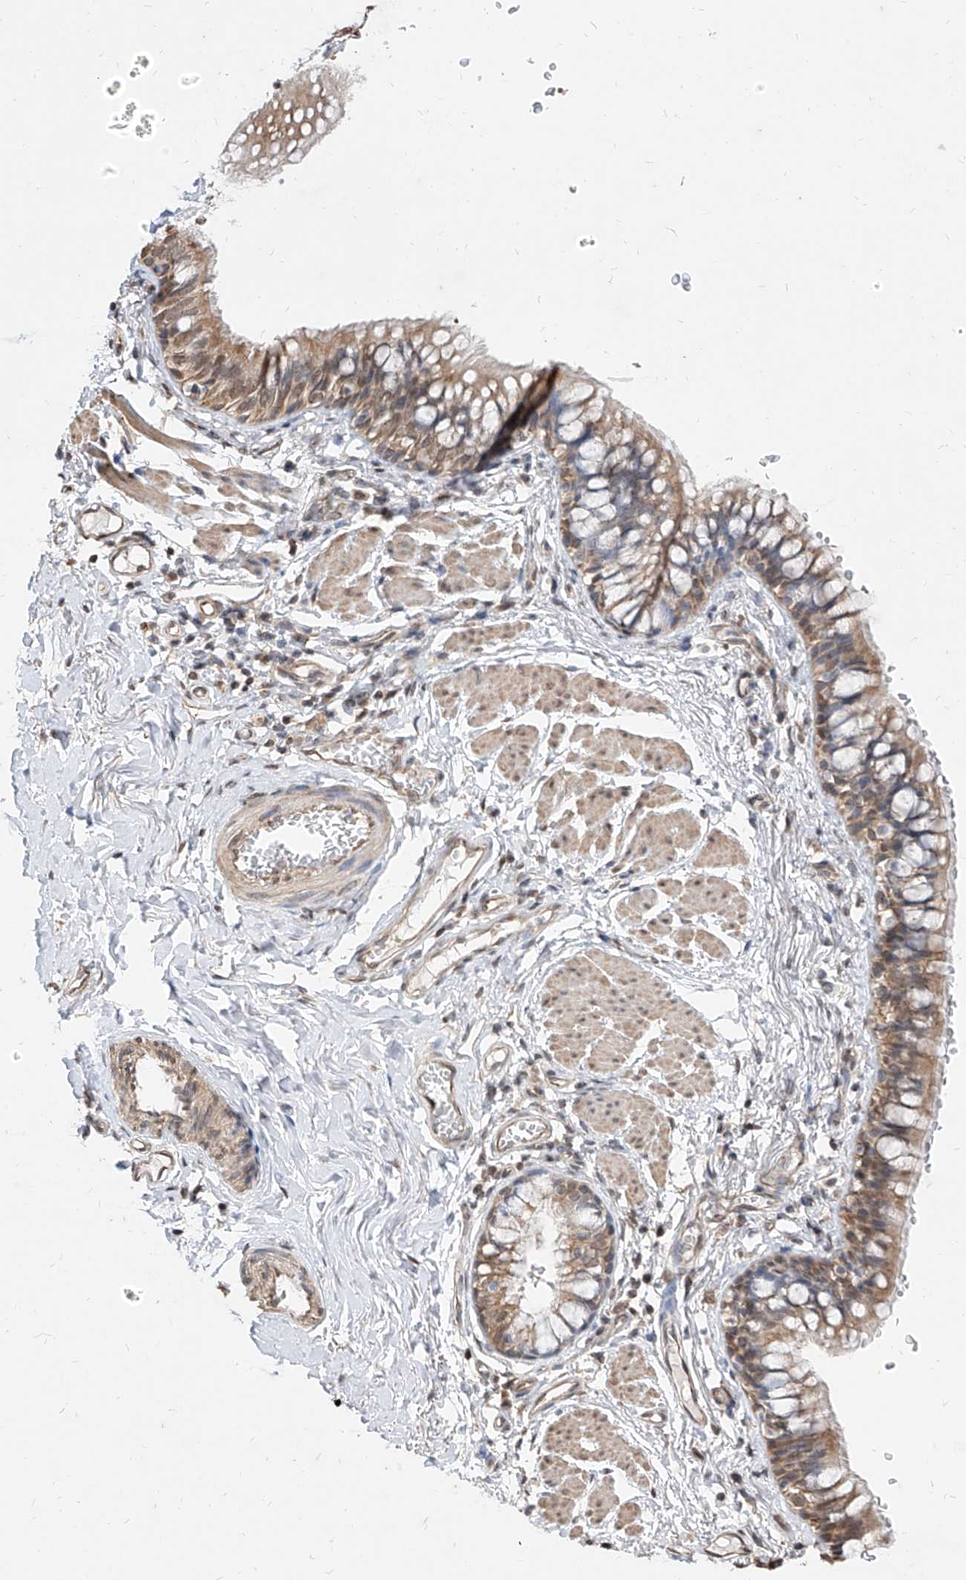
{"staining": {"intensity": "moderate", "quantity": ">75%", "location": "cytoplasmic/membranous"}, "tissue": "bronchus", "cell_type": "Respiratory epithelial cells", "image_type": "normal", "snomed": [{"axis": "morphology", "description": "Normal tissue, NOS"}, {"axis": "topography", "description": "Cartilage tissue"}, {"axis": "topography", "description": "Bronchus"}], "caption": "Immunohistochemistry (IHC) photomicrograph of normal bronchus: human bronchus stained using immunohistochemistry (IHC) demonstrates medium levels of moderate protein expression localized specifically in the cytoplasmic/membranous of respiratory epithelial cells, appearing as a cytoplasmic/membranous brown color.", "gene": "C8orf82", "patient": {"sex": "female", "age": 36}}